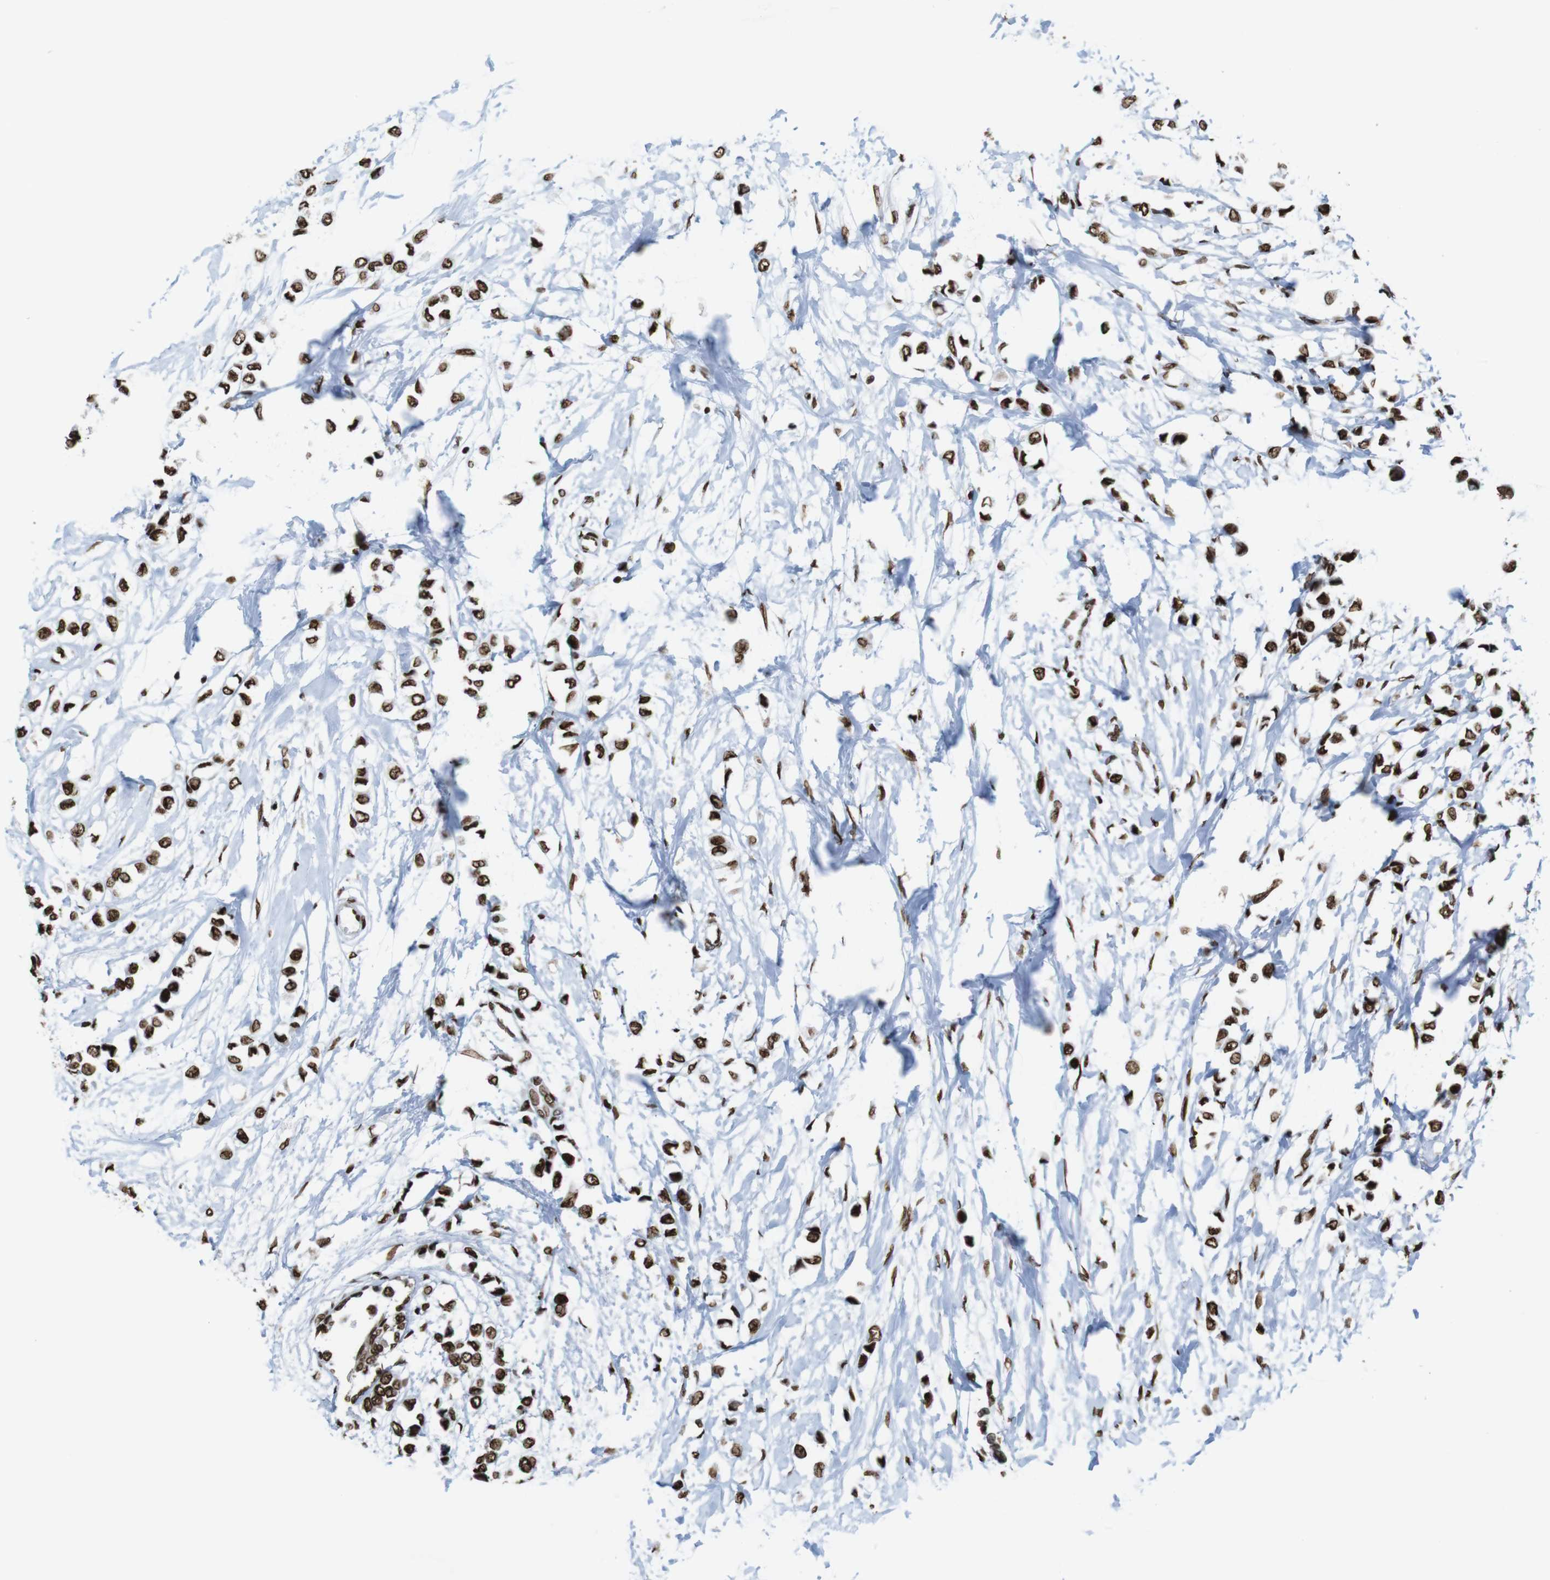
{"staining": {"intensity": "strong", "quantity": ">75%", "location": "nuclear"}, "tissue": "breast cancer", "cell_type": "Tumor cells", "image_type": "cancer", "snomed": [{"axis": "morphology", "description": "Lobular carcinoma"}, {"axis": "topography", "description": "Breast"}], "caption": "This image displays IHC staining of breast cancer, with high strong nuclear expression in about >75% of tumor cells.", "gene": "ROMO1", "patient": {"sex": "female", "age": 51}}